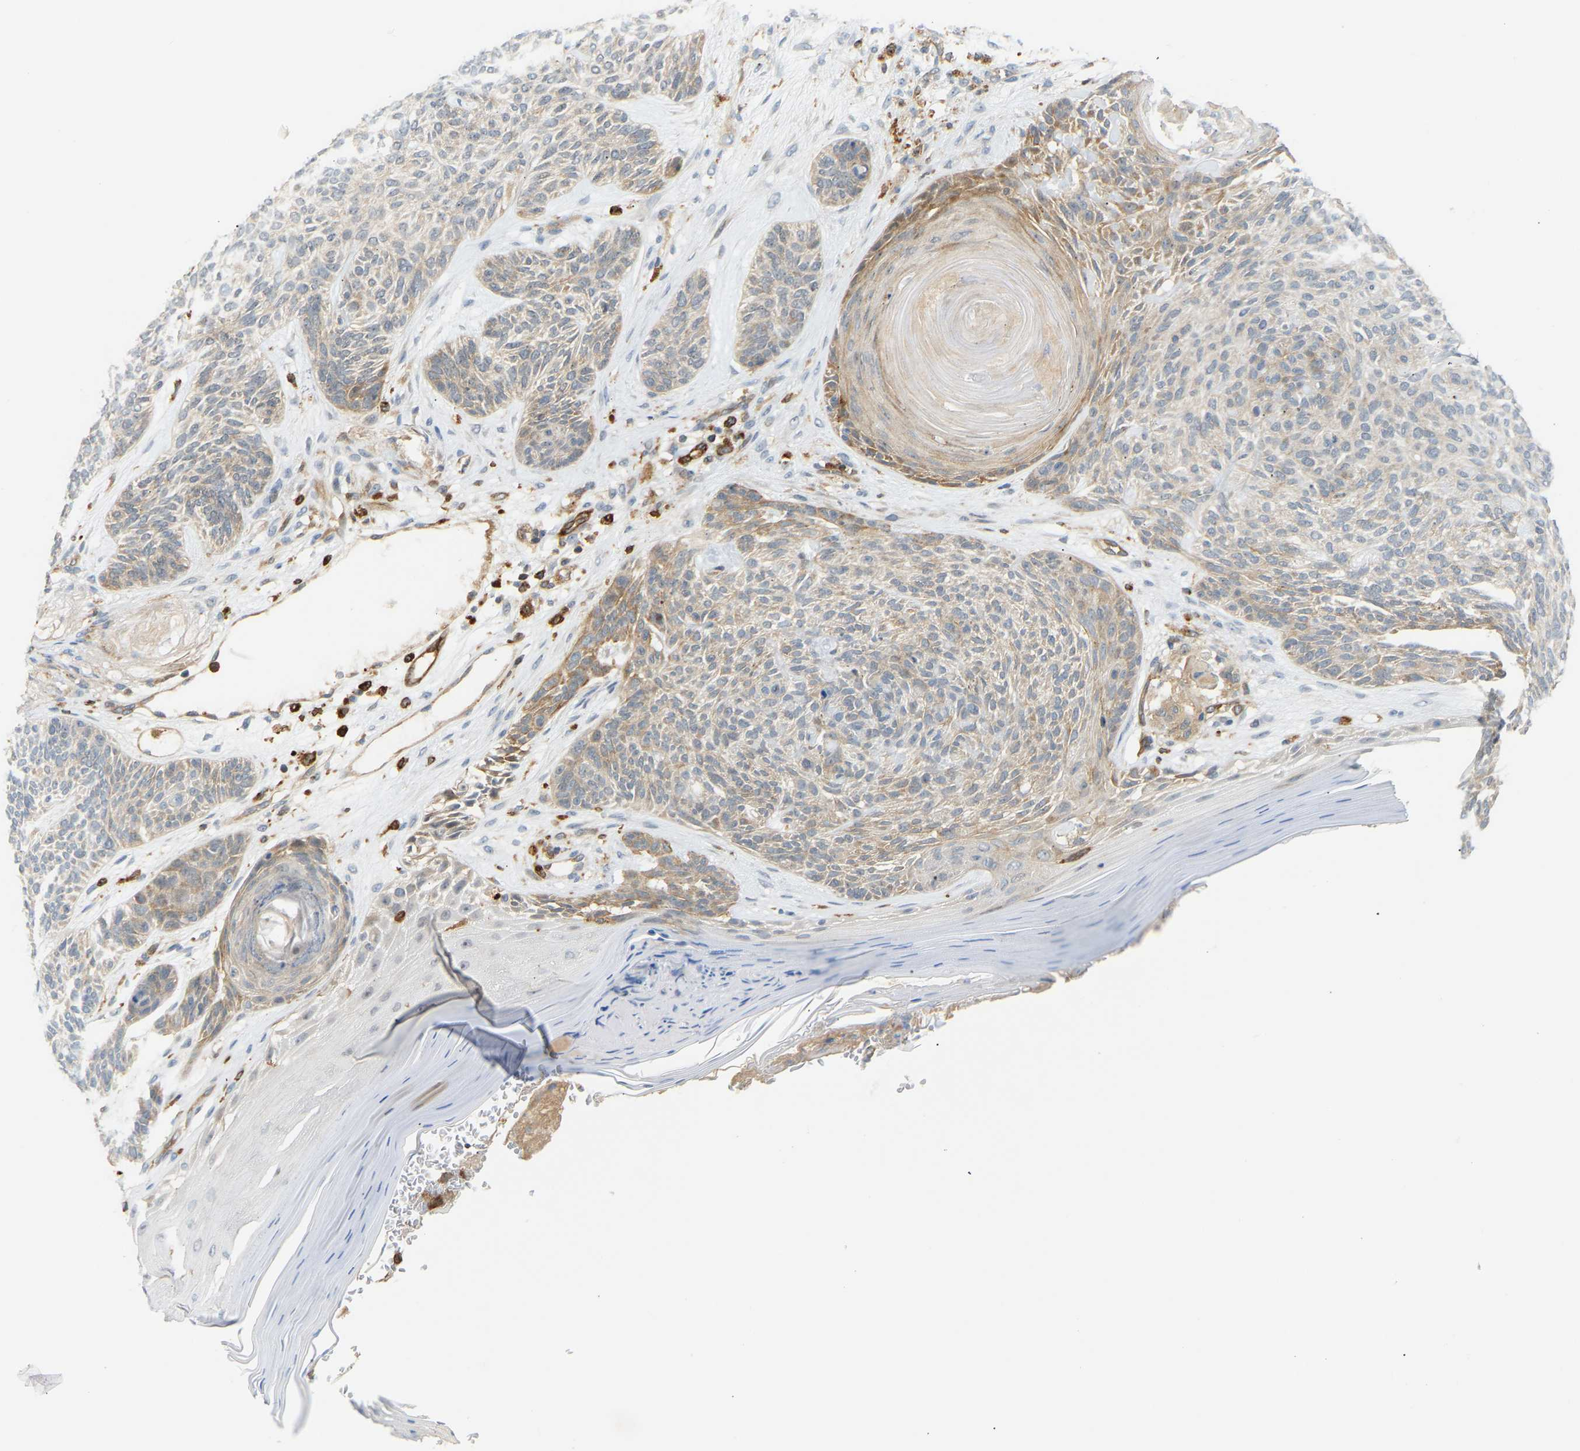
{"staining": {"intensity": "weak", "quantity": "<25%", "location": "cytoplasmic/membranous"}, "tissue": "skin cancer", "cell_type": "Tumor cells", "image_type": "cancer", "snomed": [{"axis": "morphology", "description": "Basal cell carcinoma"}, {"axis": "topography", "description": "Skin"}], "caption": "An image of human basal cell carcinoma (skin) is negative for staining in tumor cells.", "gene": "PLCG2", "patient": {"sex": "male", "age": 55}}